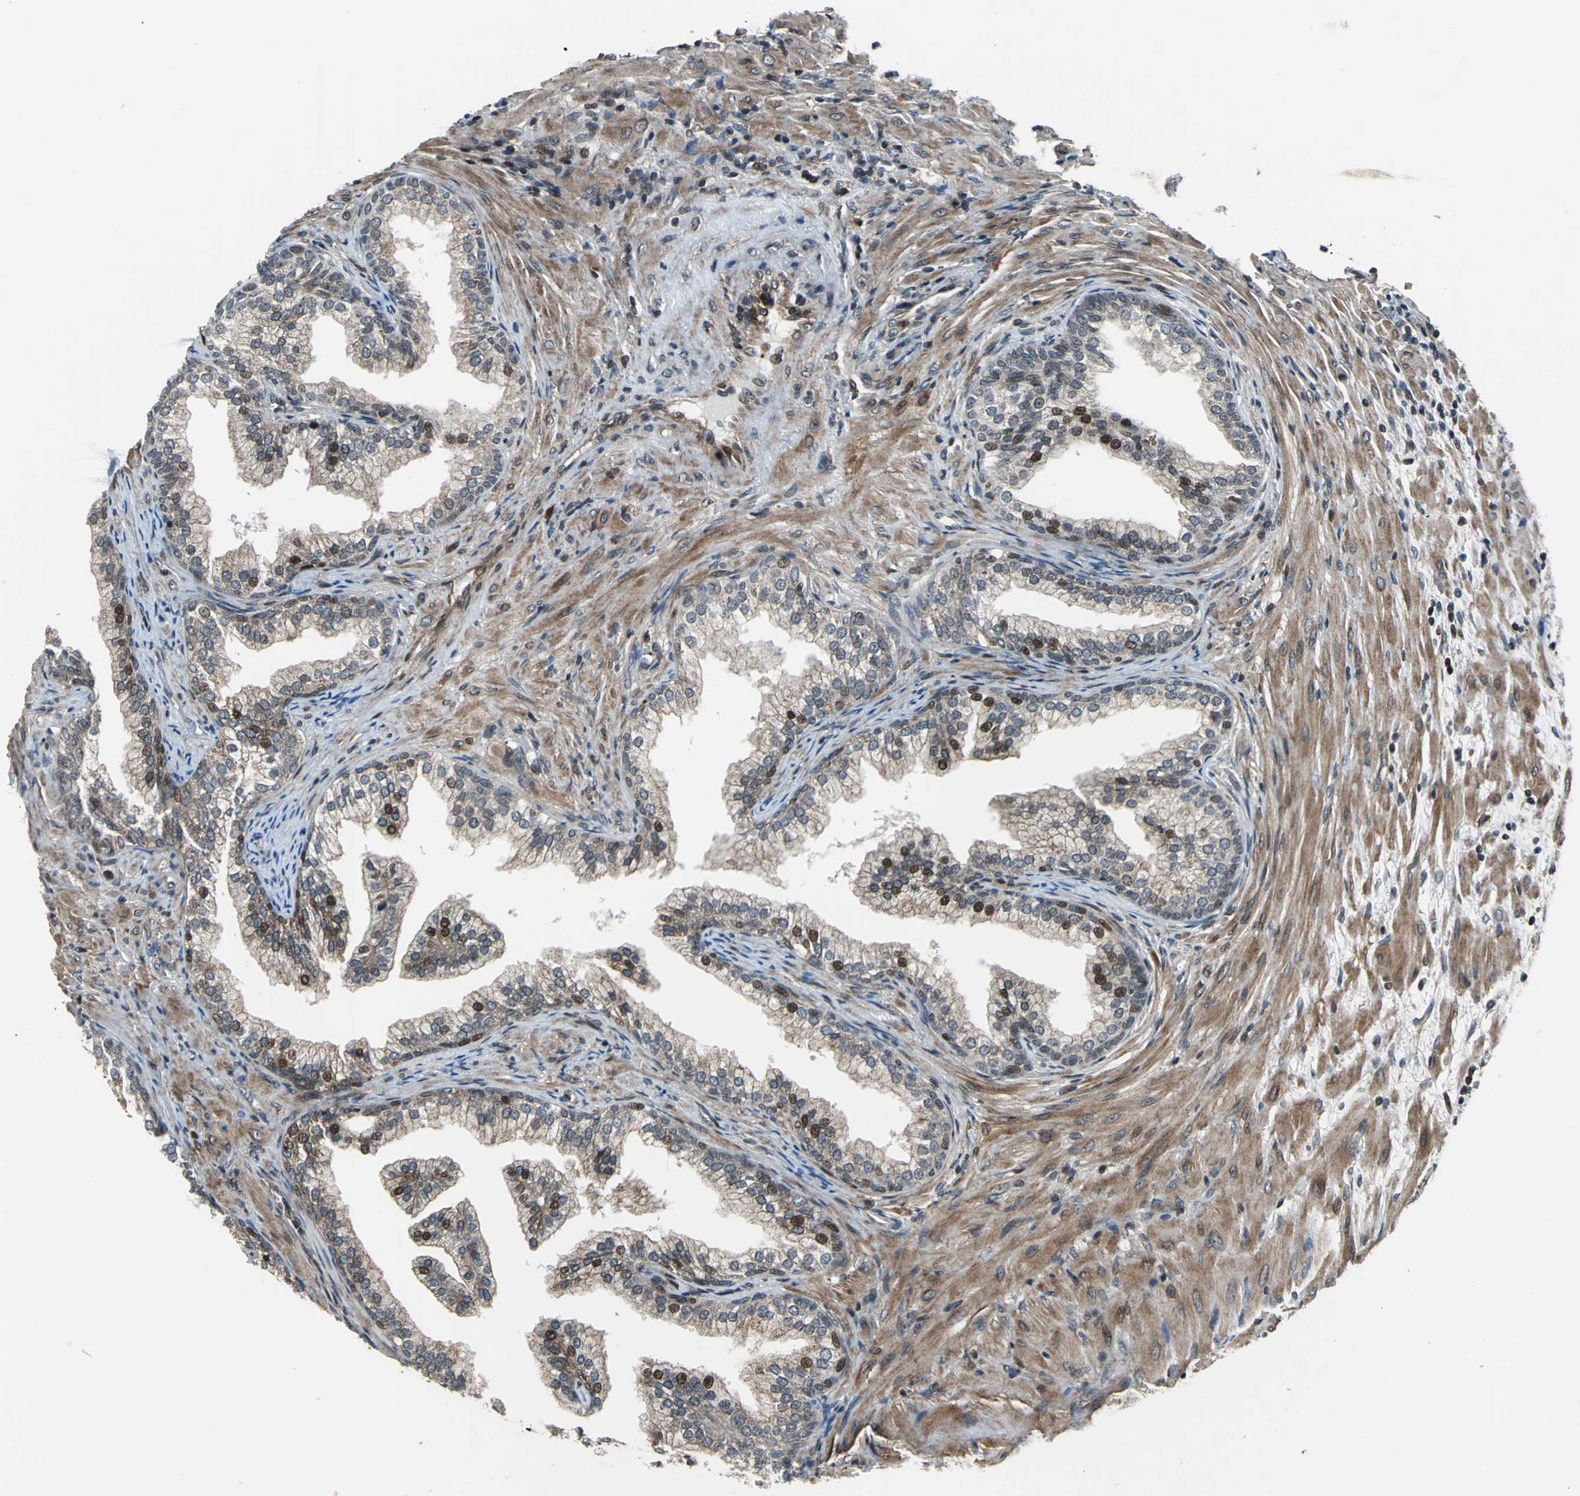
{"staining": {"intensity": "strong", "quantity": "<25%", "location": "nuclear"}, "tissue": "prostate", "cell_type": "Glandular cells", "image_type": "normal", "snomed": [{"axis": "morphology", "description": "Normal tissue, NOS"}, {"axis": "topography", "description": "Prostate"}], "caption": "Protein staining shows strong nuclear staining in approximately <25% of glandular cells in benign prostate. The staining was performed using DAB, with brown indicating positive protein expression. Nuclei are stained blue with hematoxylin.", "gene": "AATF", "patient": {"sex": "male", "age": 76}}